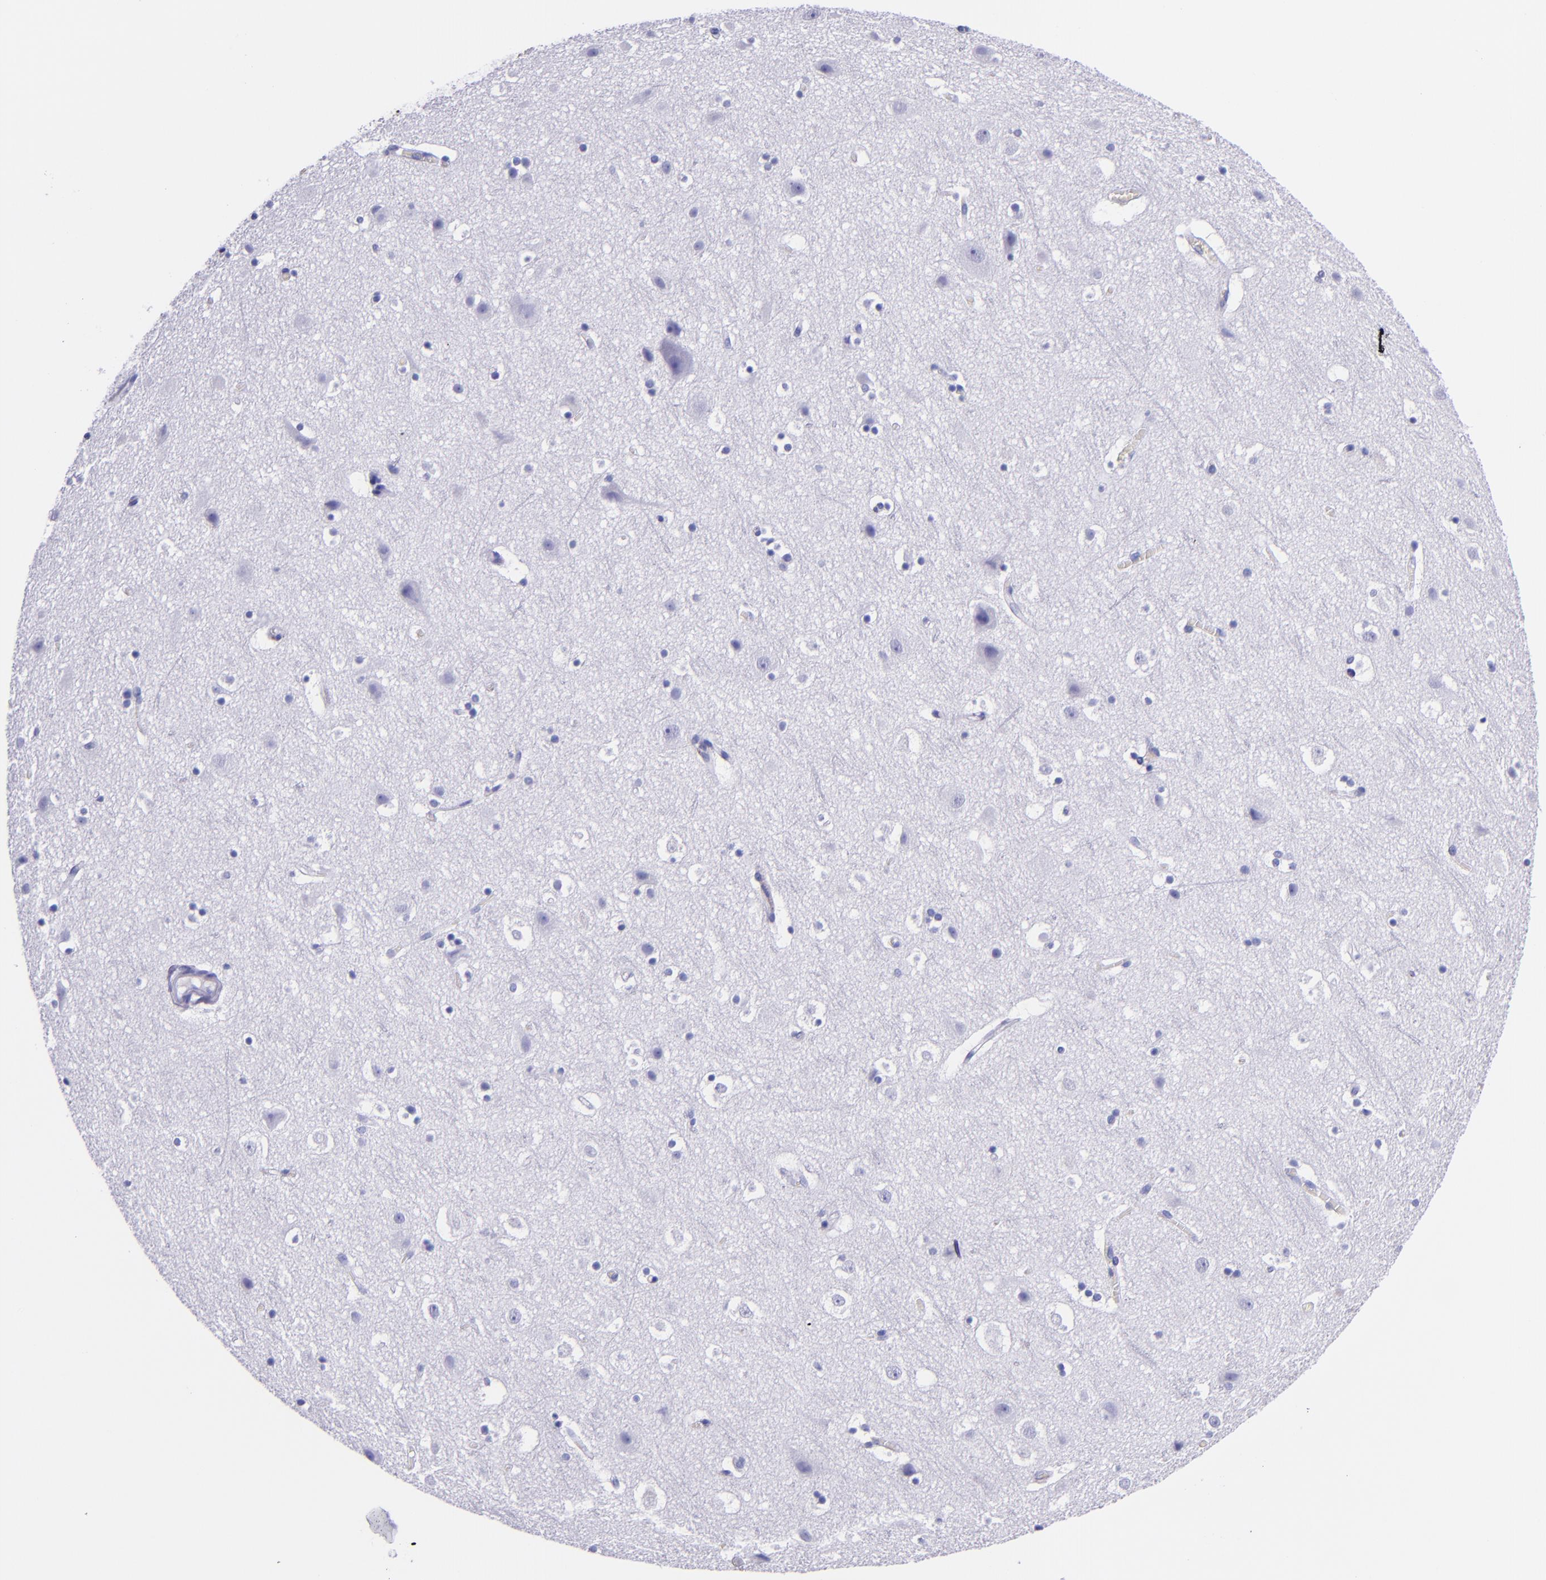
{"staining": {"intensity": "negative", "quantity": "none", "location": "none"}, "tissue": "cerebral cortex", "cell_type": "Endothelial cells", "image_type": "normal", "snomed": [{"axis": "morphology", "description": "Normal tissue, NOS"}, {"axis": "topography", "description": "Cerebral cortex"}], "caption": "IHC of unremarkable human cerebral cortex reveals no staining in endothelial cells.", "gene": "SLPI", "patient": {"sex": "male", "age": 45}}